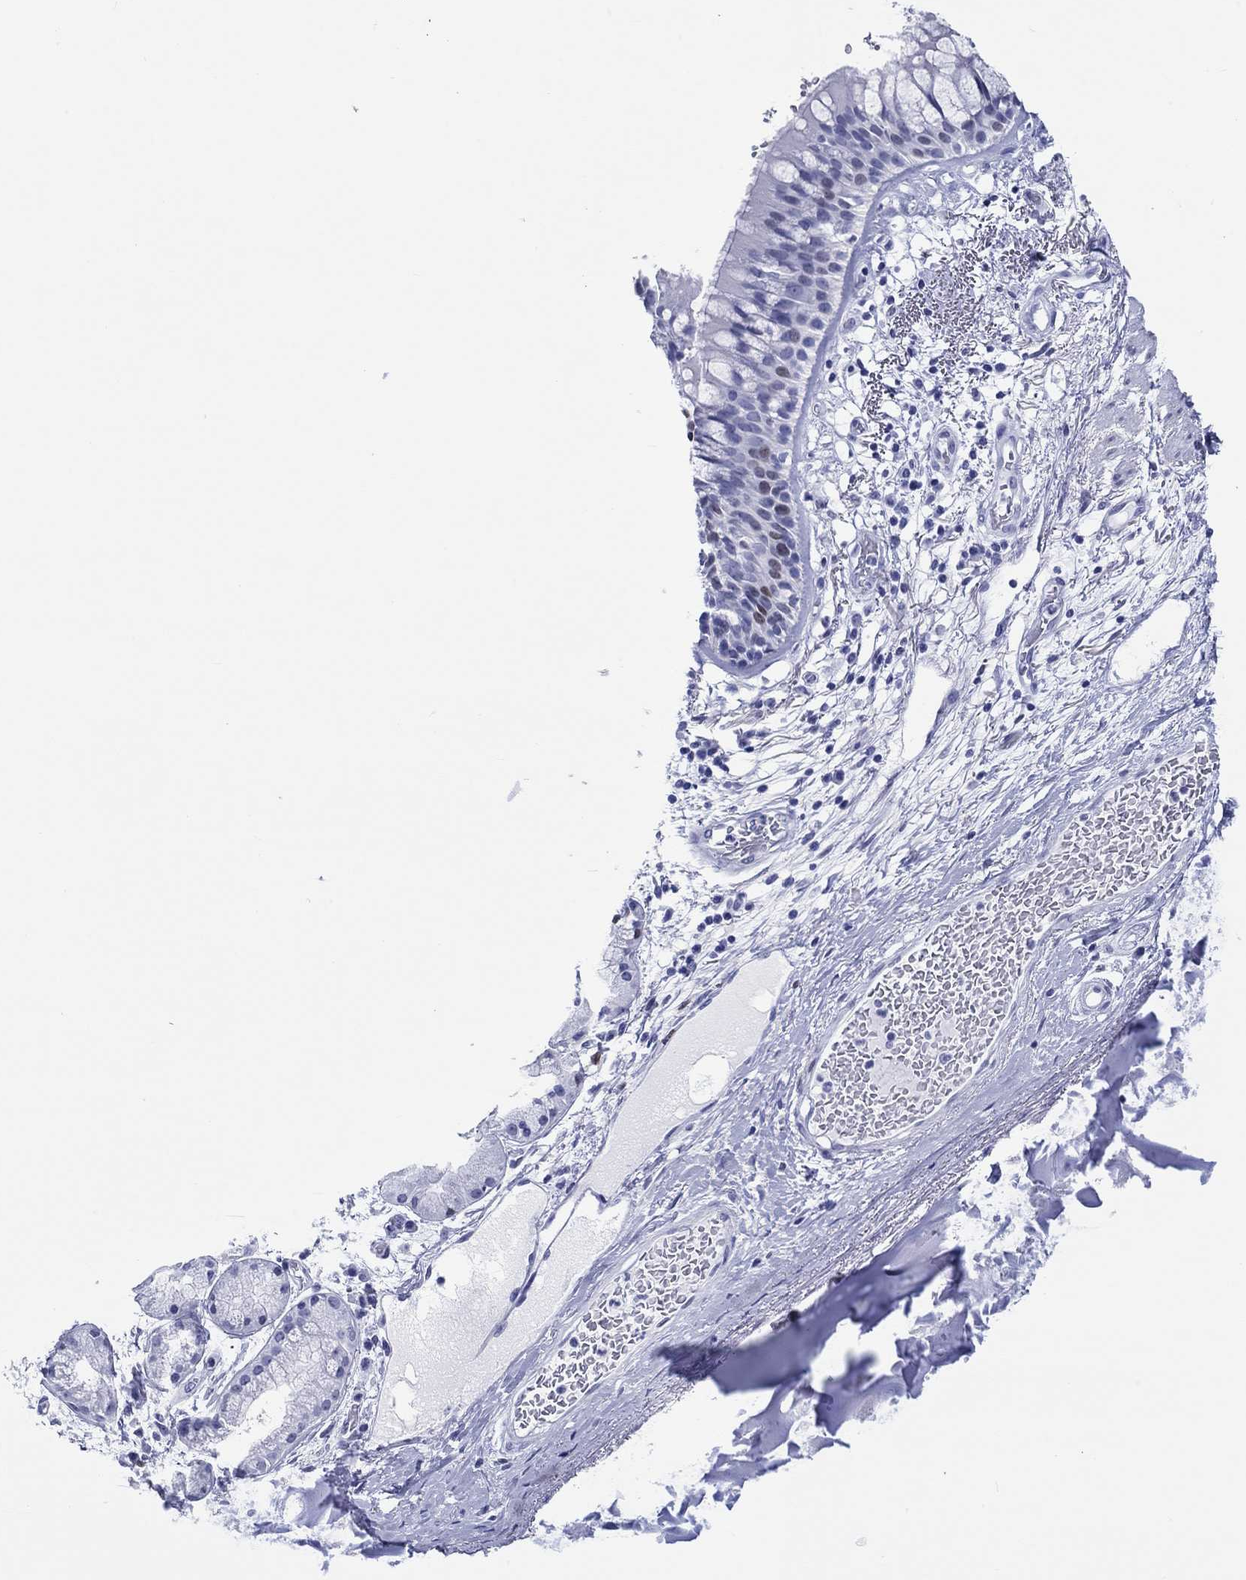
{"staining": {"intensity": "weak", "quantity": "<25%", "location": "nuclear"}, "tissue": "bronchus", "cell_type": "Respiratory epithelial cells", "image_type": "normal", "snomed": [{"axis": "morphology", "description": "Normal tissue, NOS"}, {"axis": "topography", "description": "Bronchus"}, {"axis": "topography", "description": "Lung"}], "caption": "Bronchus stained for a protein using immunohistochemistry exhibits no positivity respiratory epithelial cells.", "gene": "H1", "patient": {"sex": "female", "age": 57}}